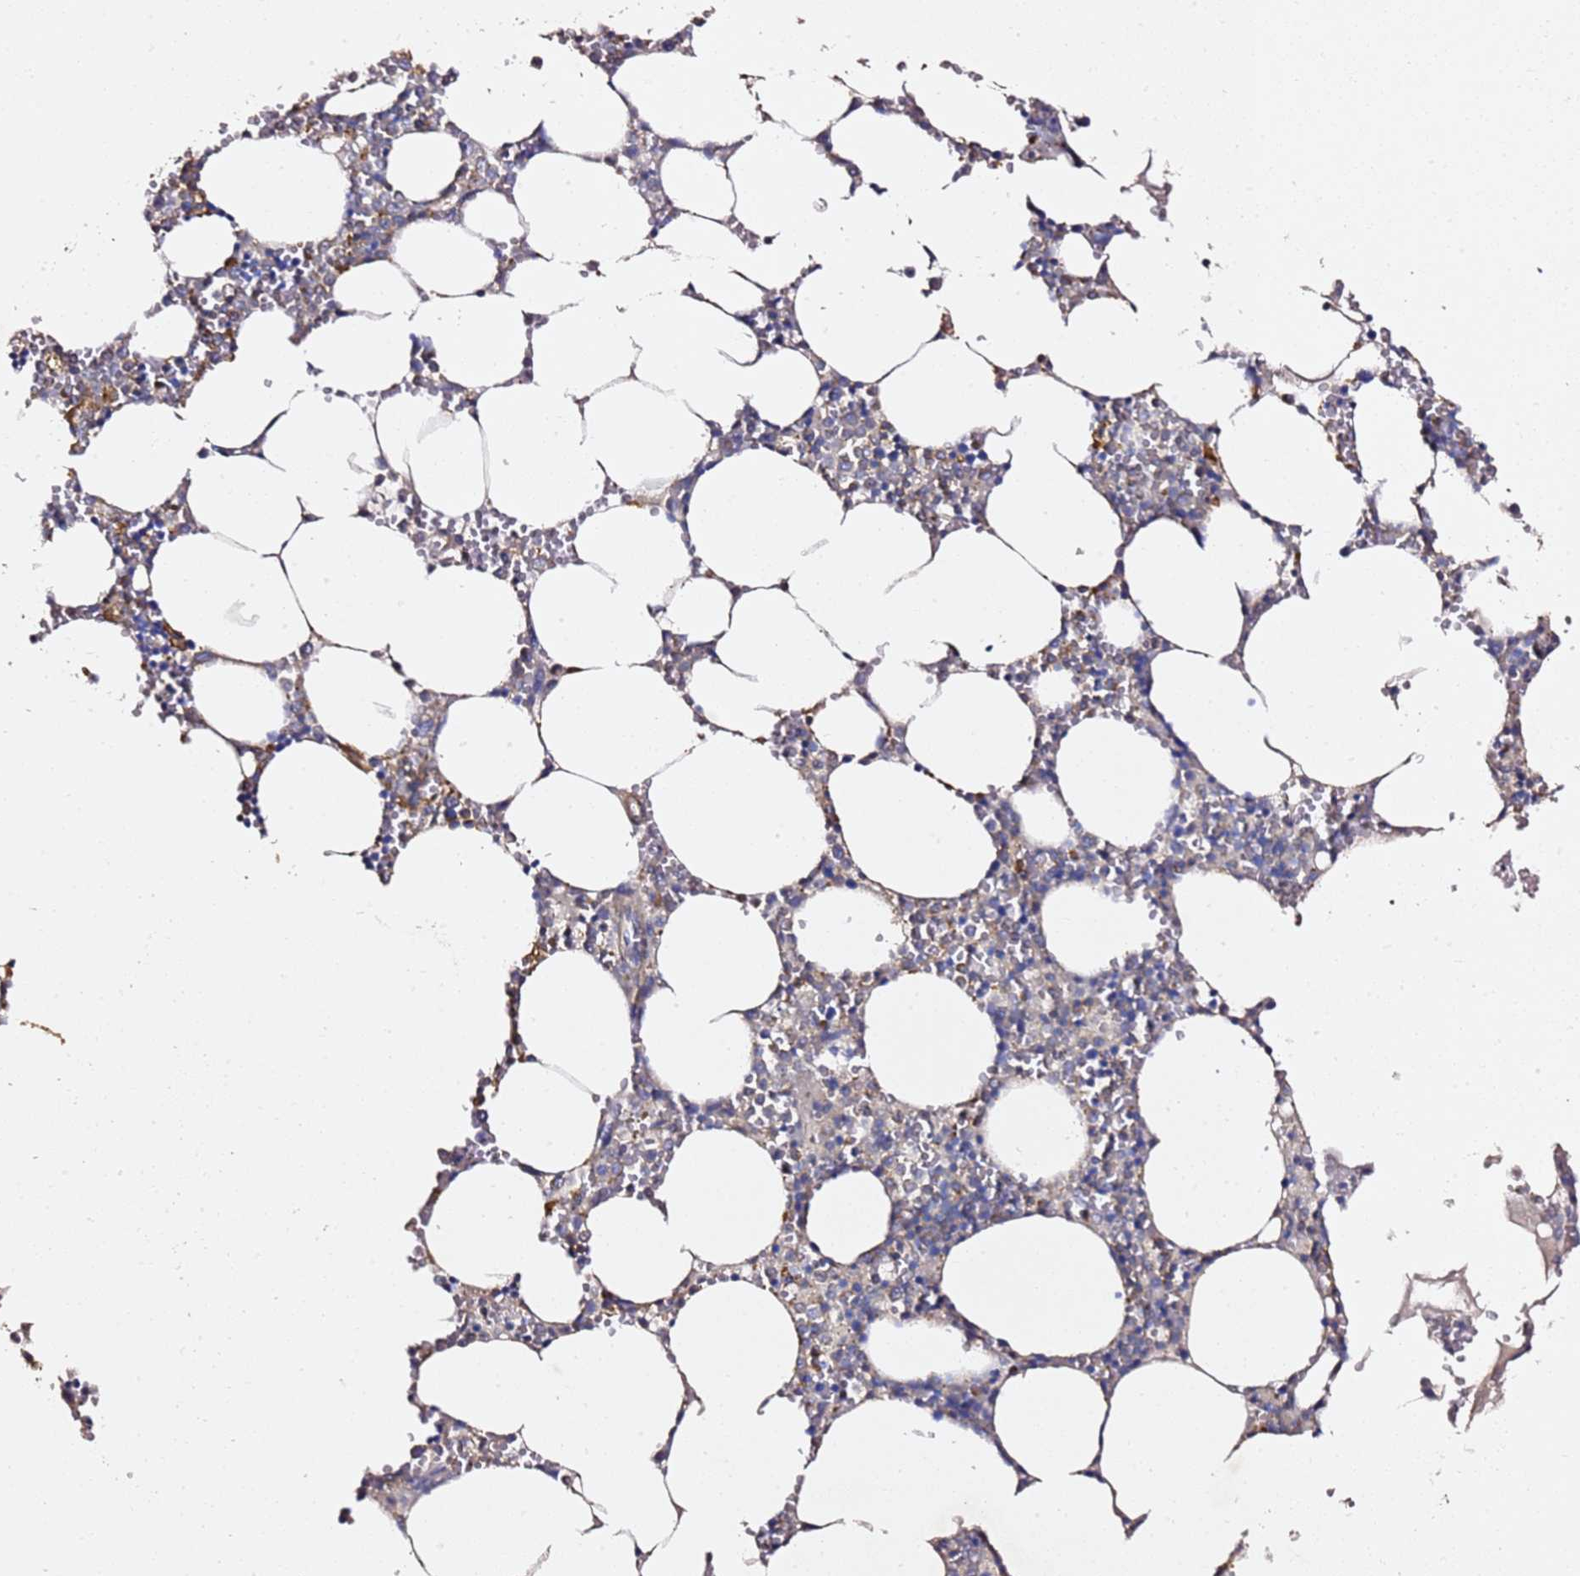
{"staining": {"intensity": "strong", "quantity": "<25%", "location": "cytoplasmic/membranous"}, "tissue": "bone marrow", "cell_type": "Hematopoietic cells", "image_type": "normal", "snomed": [{"axis": "morphology", "description": "Normal tissue, NOS"}, {"axis": "topography", "description": "Bone marrow"}], "caption": "The micrograph displays immunohistochemical staining of benign bone marrow. There is strong cytoplasmic/membranous expression is identified in approximately <25% of hematopoietic cells.", "gene": "ZFP36L2", "patient": {"sex": "female", "age": 64}}